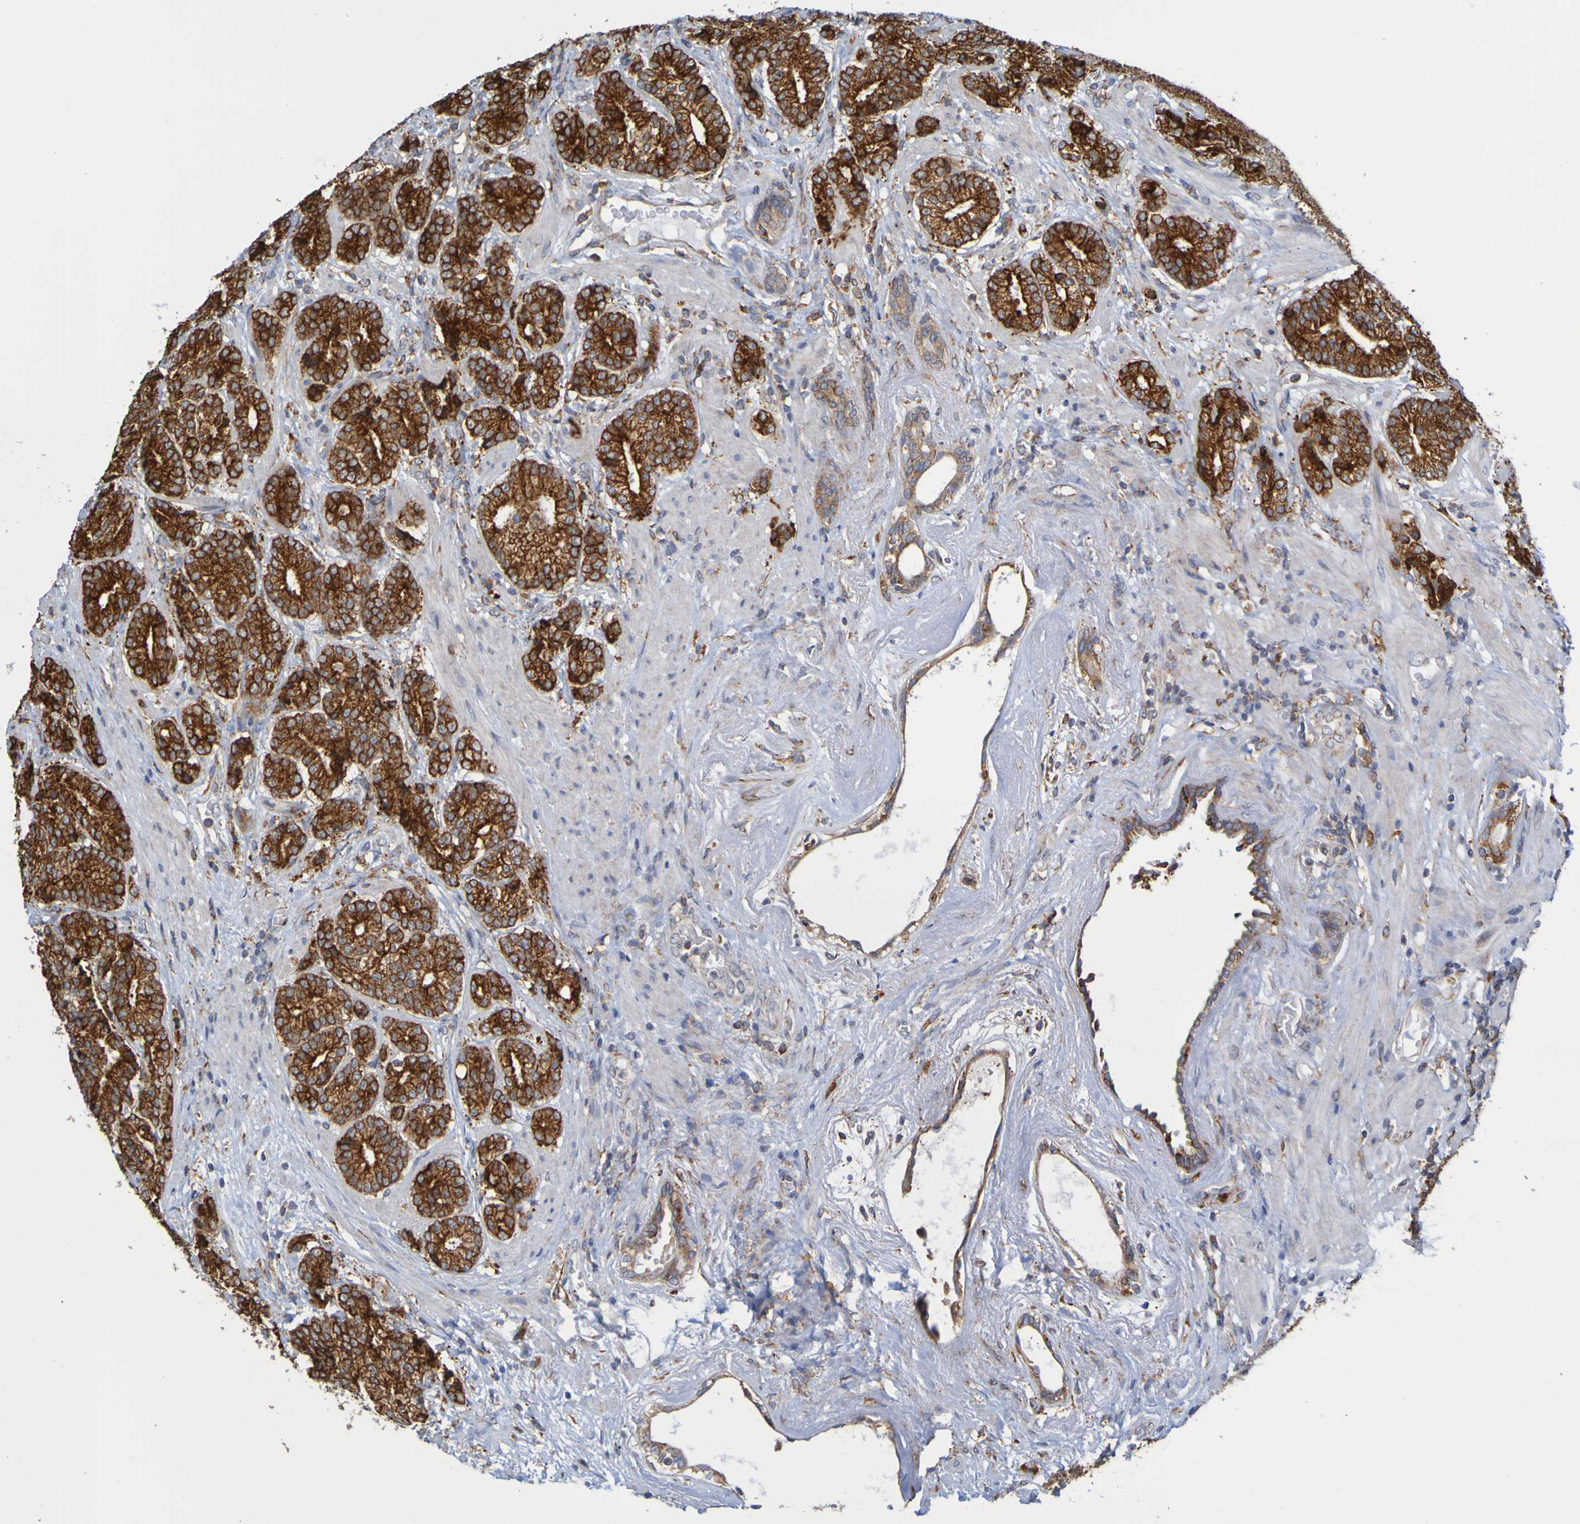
{"staining": {"intensity": "strong", "quantity": ">75%", "location": "cytoplasmic/membranous"}, "tissue": "prostate cancer", "cell_type": "Tumor cells", "image_type": "cancer", "snomed": [{"axis": "morphology", "description": "Adenocarcinoma, High grade"}, {"axis": "topography", "description": "Prostate"}], "caption": "IHC (DAB) staining of human prostate cancer displays strong cytoplasmic/membranous protein positivity in approximately >75% of tumor cells.", "gene": "PDIA3", "patient": {"sex": "male", "age": 61}}